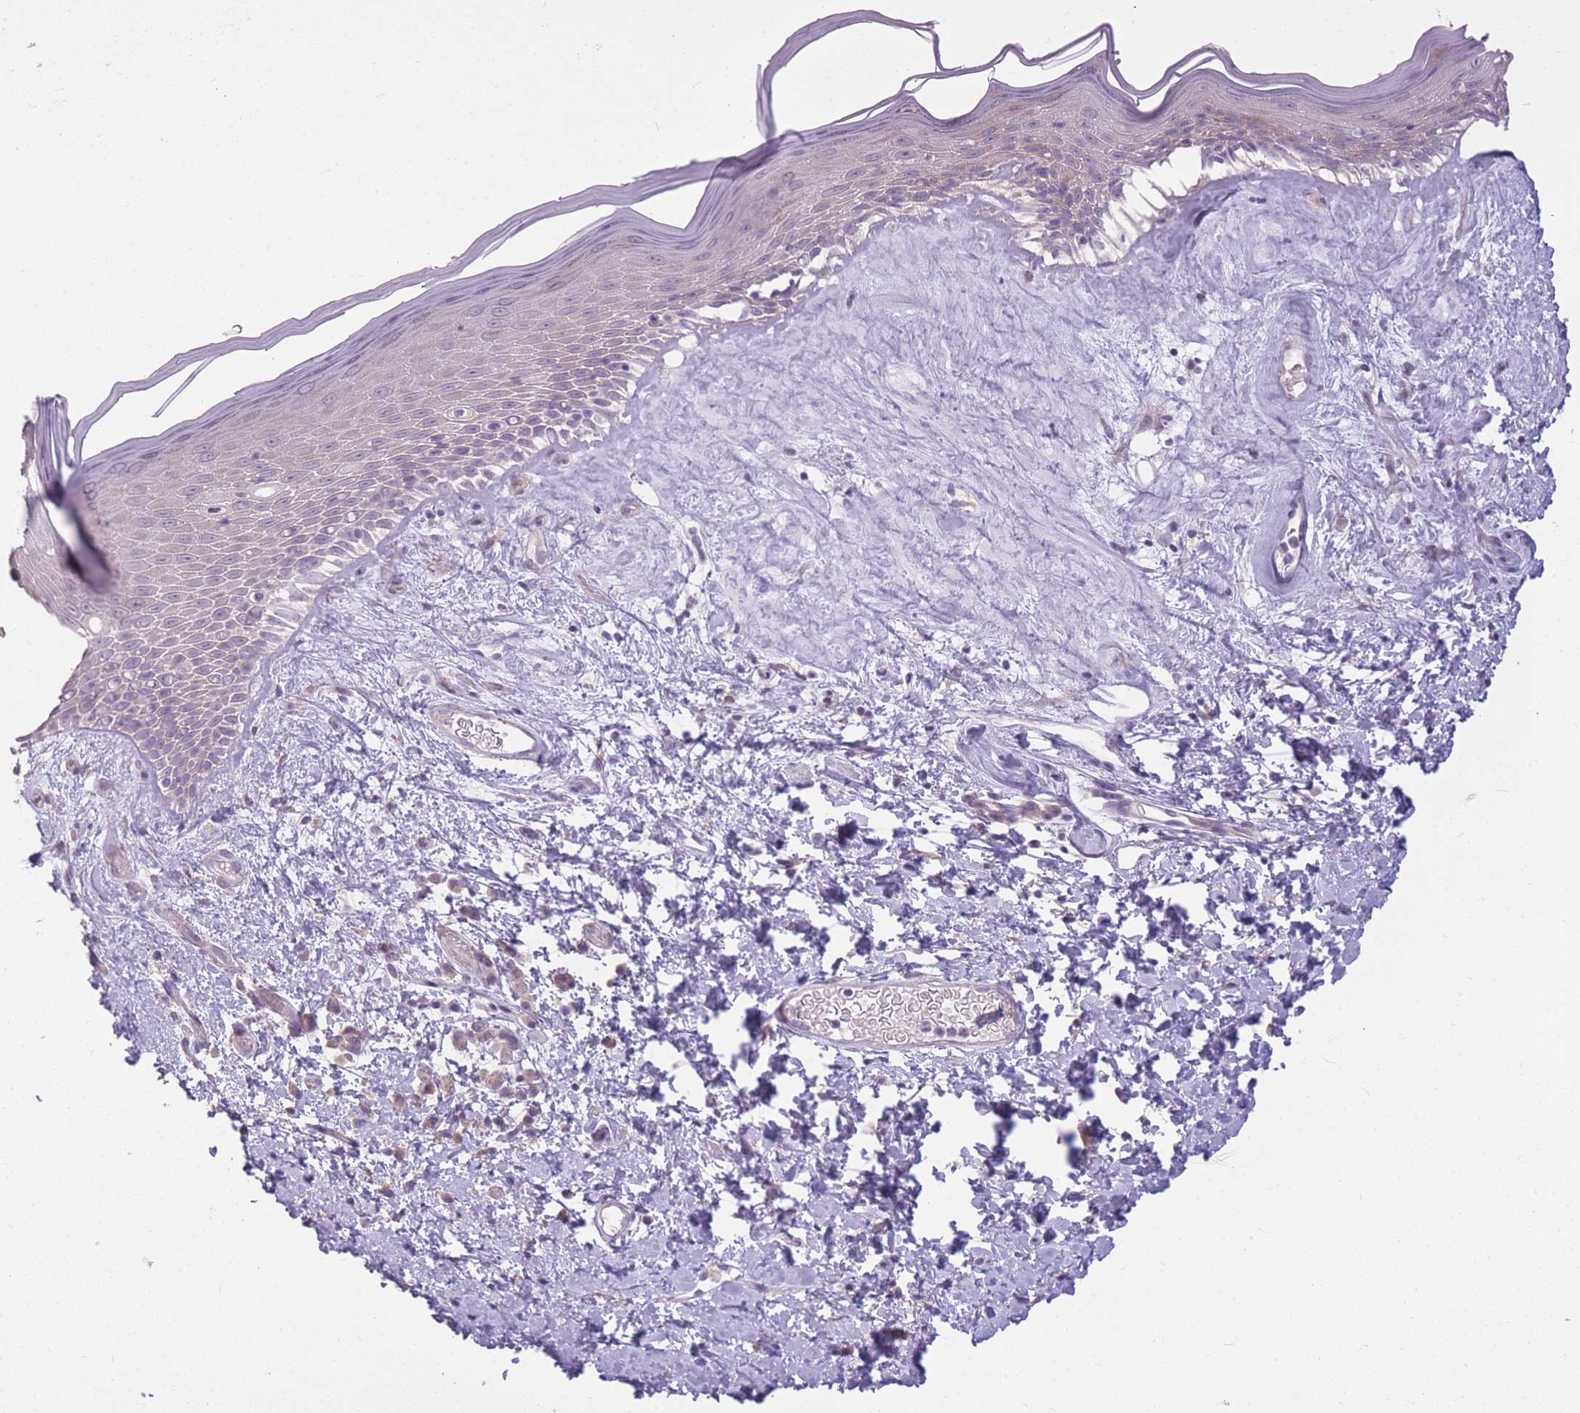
{"staining": {"intensity": "negative", "quantity": "none", "location": "none"}, "tissue": "skin", "cell_type": "Epidermal cells", "image_type": "normal", "snomed": [{"axis": "morphology", "description": "Normal tissue, NOS"}, {"axis": "morphology", "description": "Inflammation, NOS"}, {"axis": "topography", "description": "Vulva"}], "caption": "DAB (3,3'-diaminobenzidine) immunohistochemical staining of normal human skin reveals no significant positivity in epidermal cells. (DAB immunohistochemistry, high magnification).", "gene": "ZBTB24", "patient": {"sex": "female", "age": 86}}